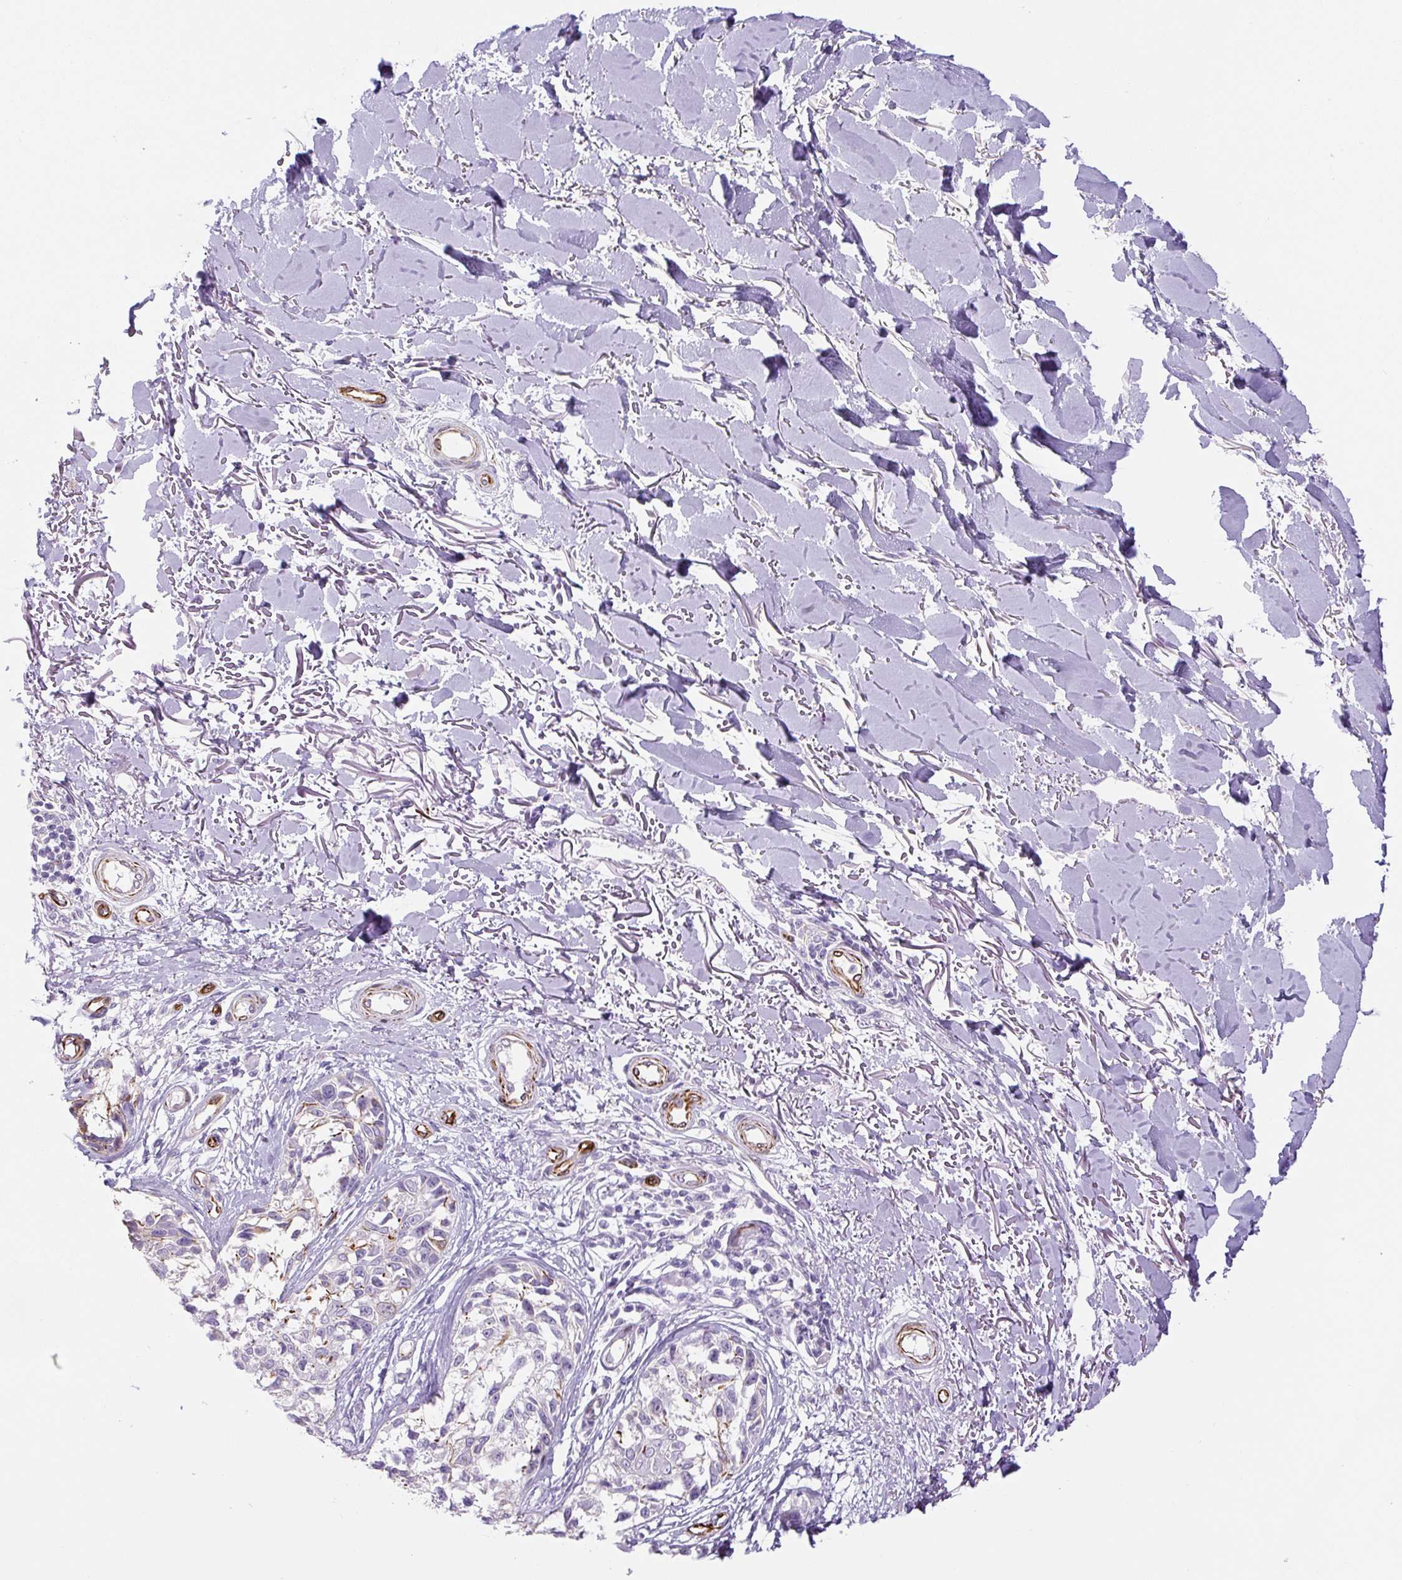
{"staining": {"intensity": "negative", "quantity": "none", "location": "none"}, "tissue": "melanoma", "cell_type": "Tumor cells", "image_type": "cancer", "snomed": [{"axis": "morphology", "description": "Malignant melanoma, NOS"}, {"axis": "topography", "description": "Skin"}], "caption": "Malignant melanoma was stained to show a protein in brown. There is no significant staining in tumor cells.", "gene": "NES", "patient": {"sex": "male", "age": 73}}